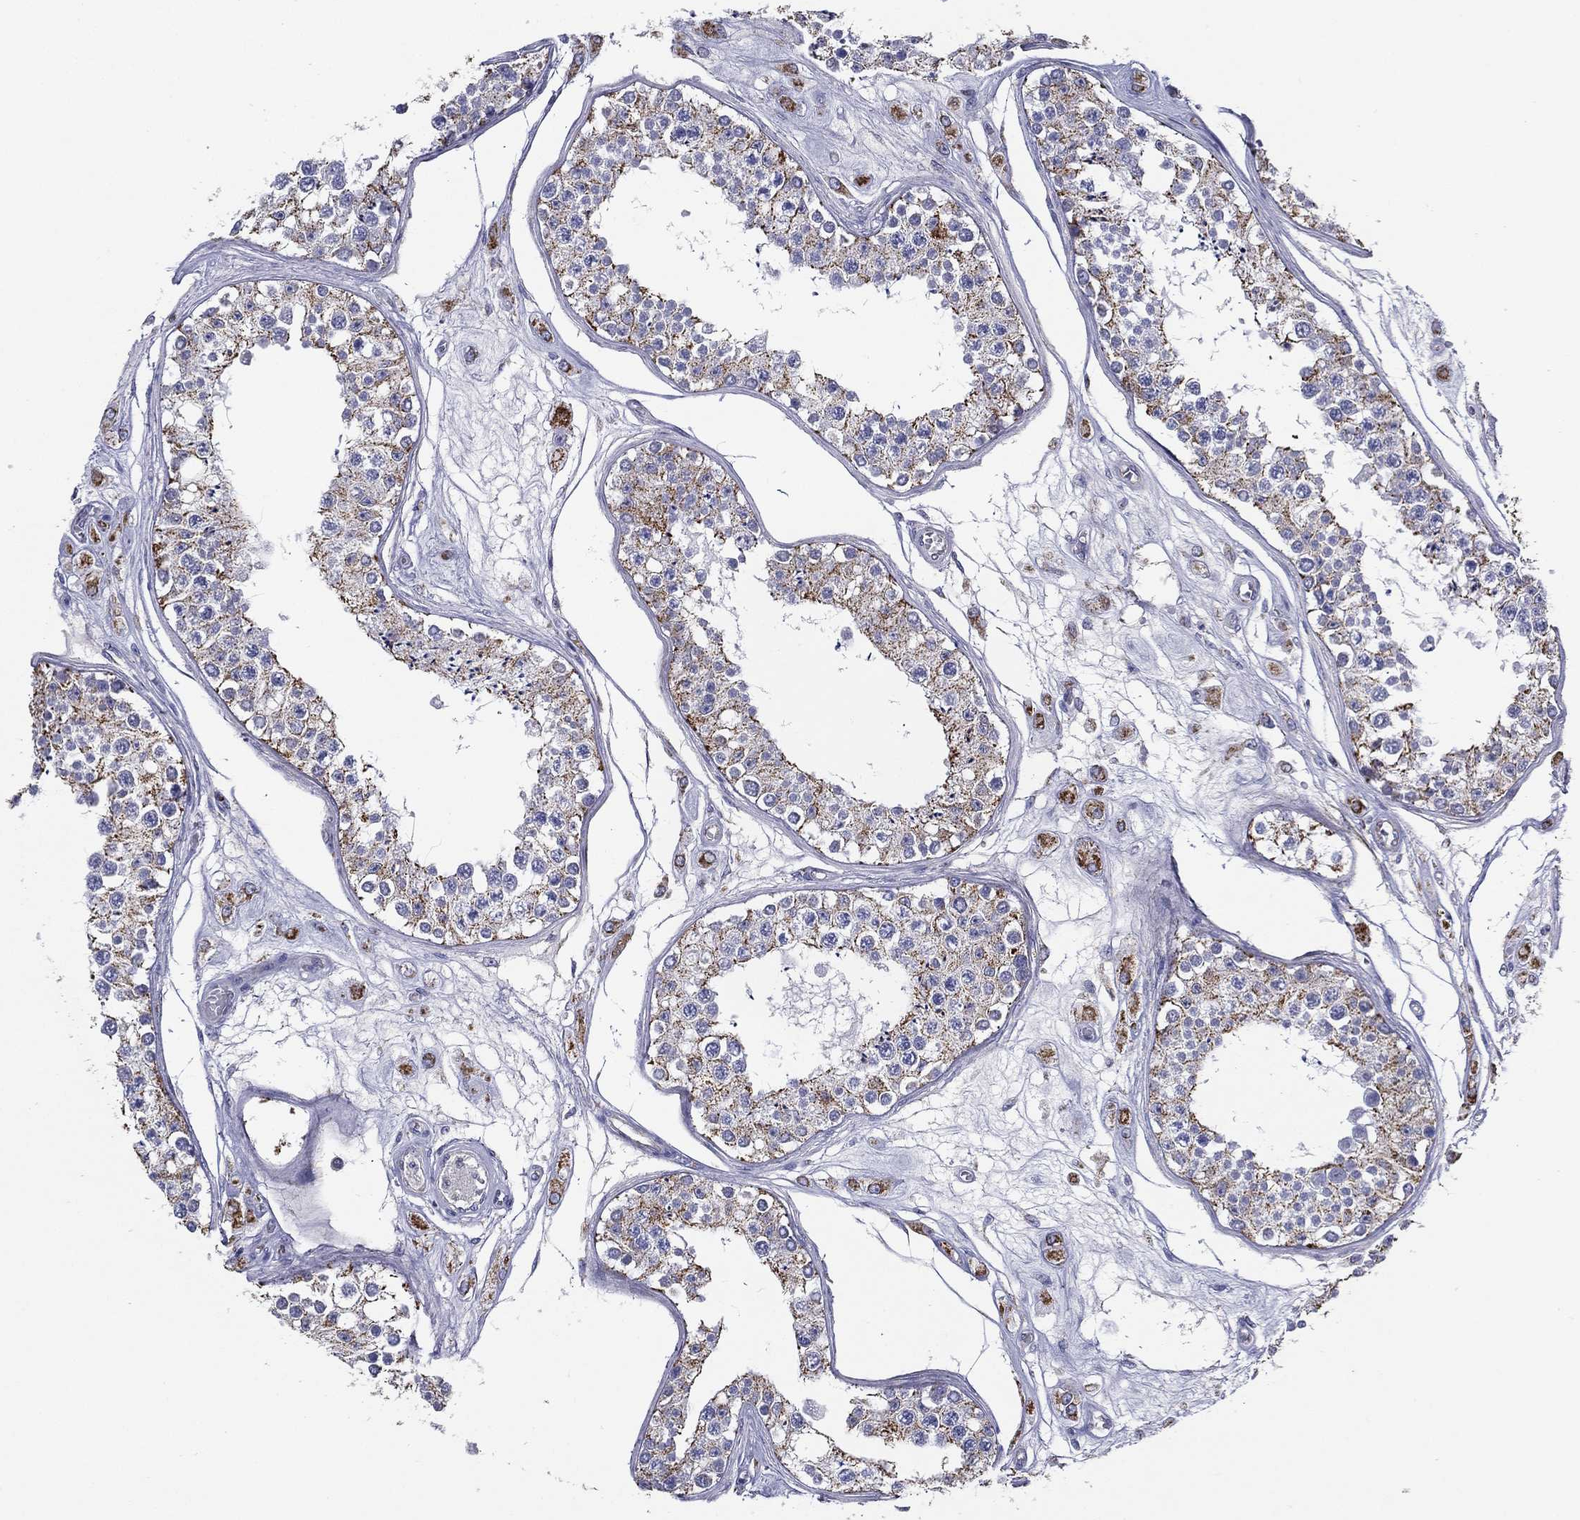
{"staining": {"intensity": "strong", "quantity": "<25%", "location": "cytoplasmic/membranous"}, "tissue": "testis", "cell_type": "Cells in seminiferous ducts", "image_type": "normal", "snomed": [{"axis": "morphology", "description": "Normal tissue, NOS"}, {"axis": "topography", "description": "Testis"}], "caption": "Protein expression analysis of normal human testis reveals strong cytoplasmic/membranous positivity in approximately <25% of cells in seminiferous ducts. (Stains: DAB (3,3'-diaminobenzidine) in brown, nuclei in blue, Microscopy: brightfield microscopy at high magnification).", "gene": "SFXN1", "patient": {"sex": "male", "age": 25}}